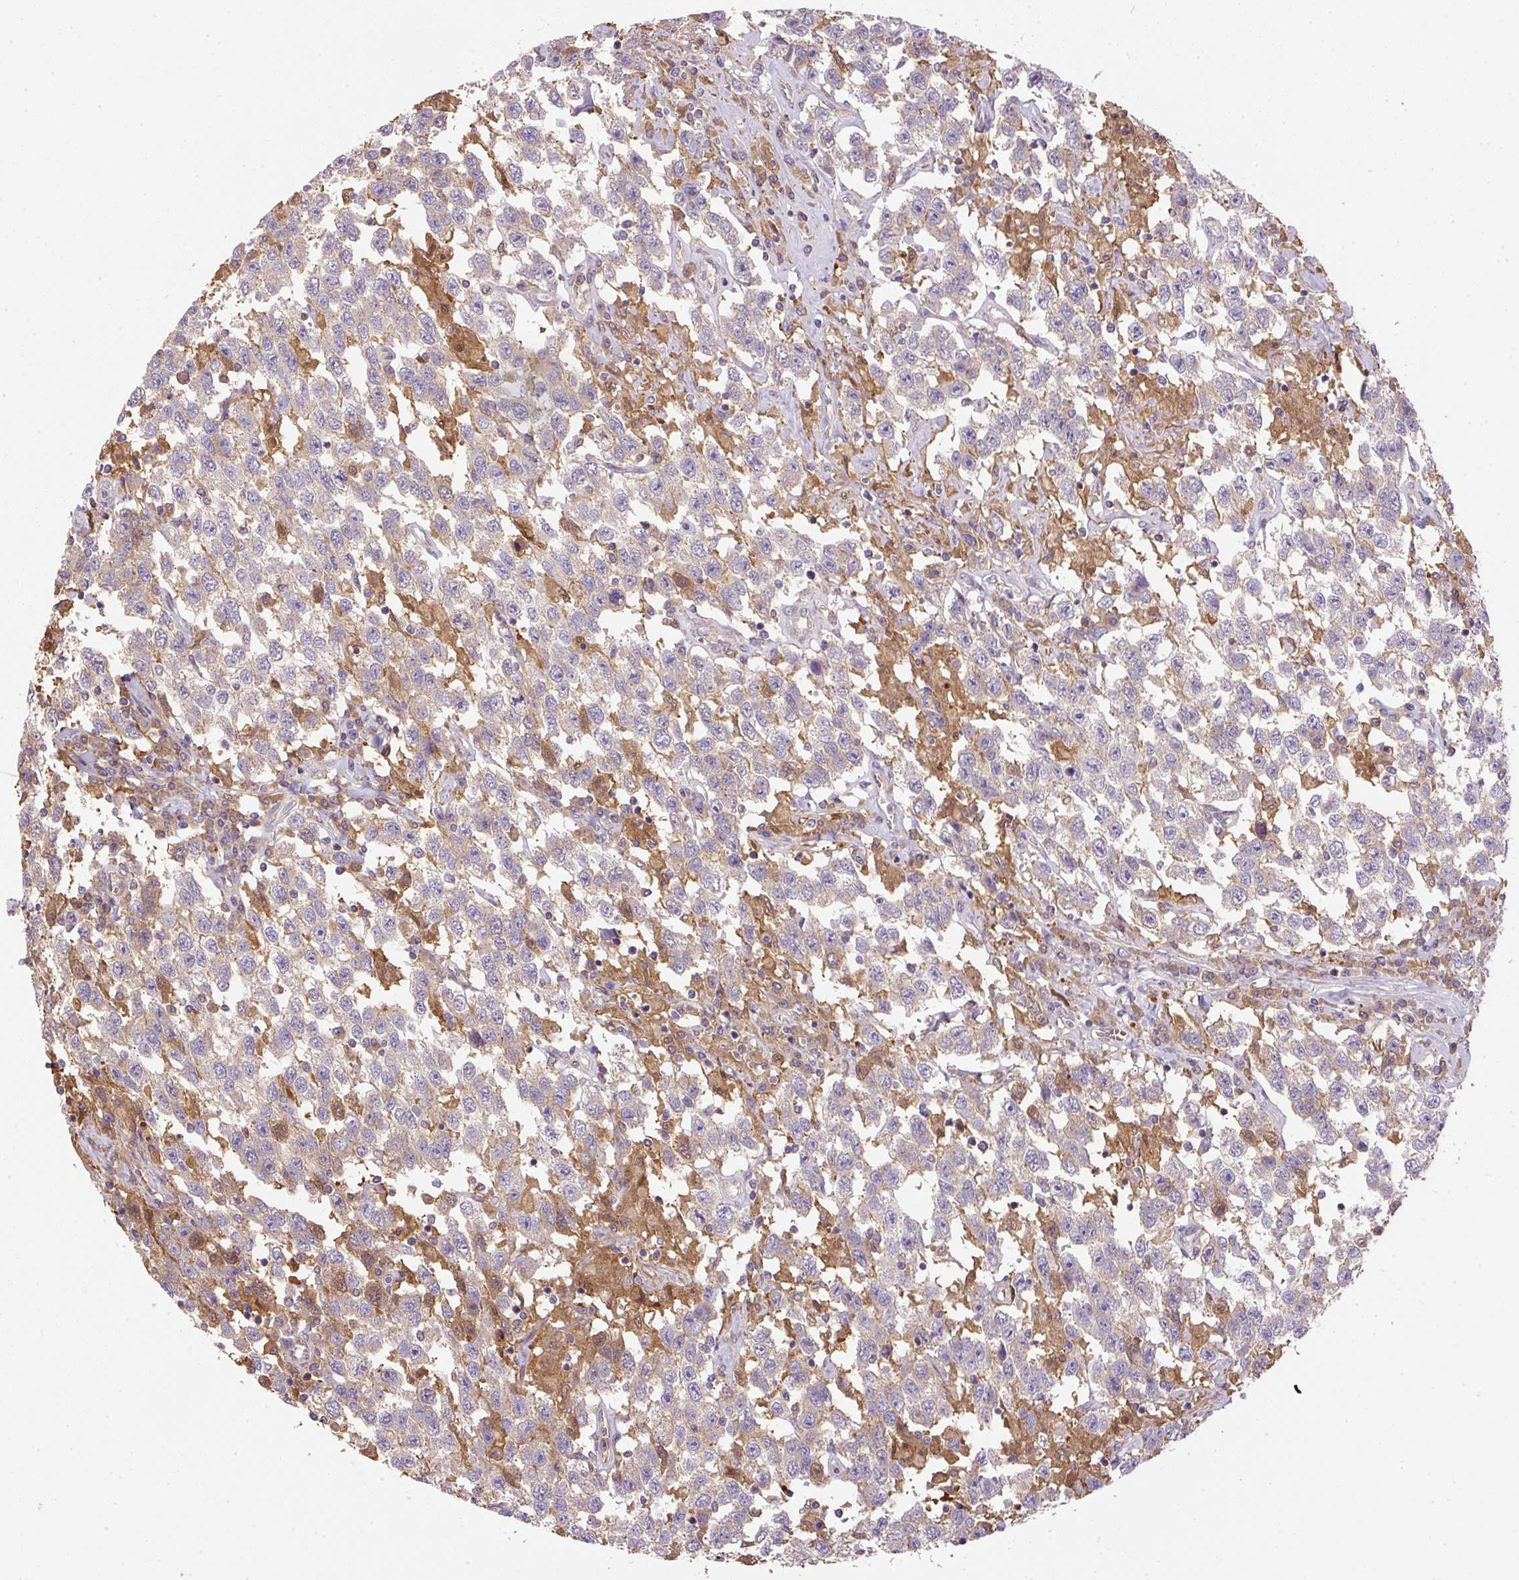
{"staining": {"intensity": "negative", "quantity": "none", "location": "none"}, "tissue": "testis cancer", "cell_type": "Tumor cells", "image_type": "cancer", "snomed": [{"axis": "morphology", "description": "Seminoma, NOS"}, {"axis": "topography", "description": "Testis"}], "caption": "IHC of human testis cancer shows no positivity in tumor cells.", "gene": "DAPK1", "patient": {"sex": "male", "age": 41}}